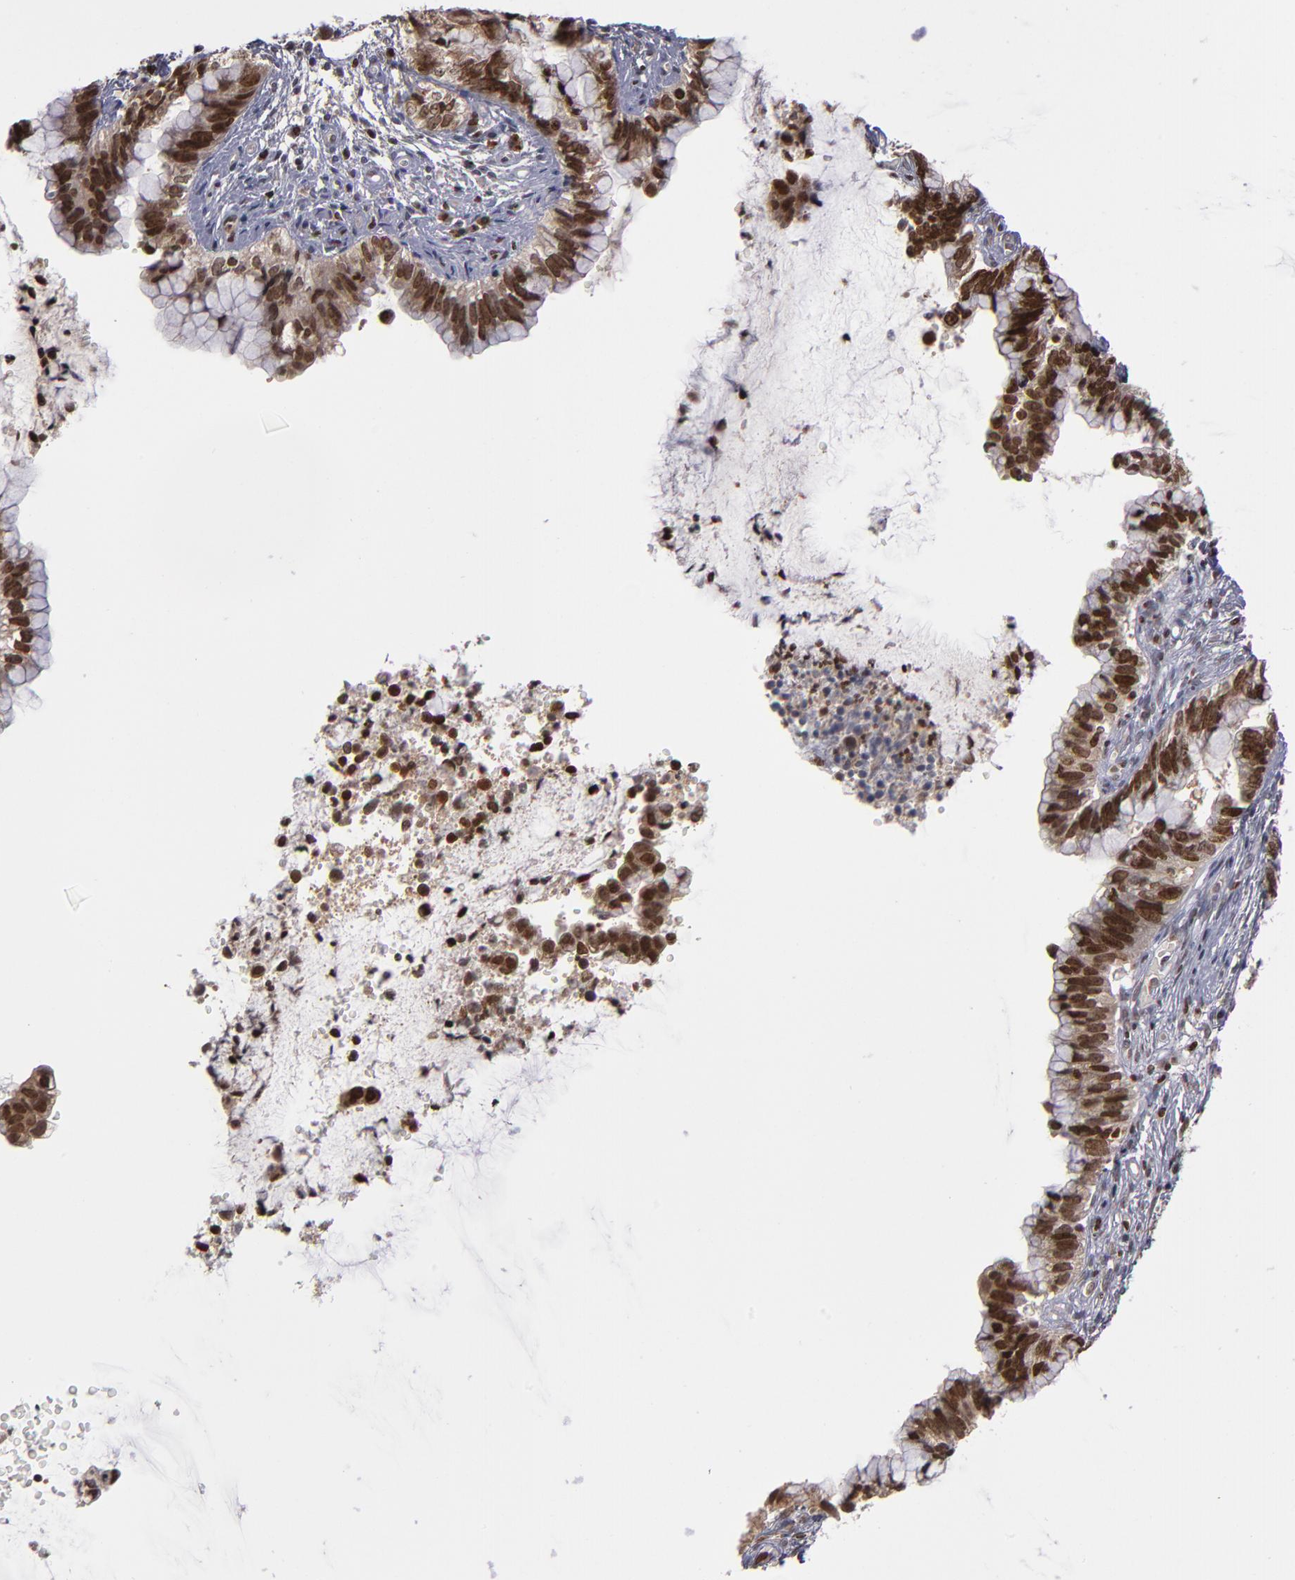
{"staining": {"intensity": "strong", "quantity": ">75%", "location": "nuclear"}, "tissue": "cervical cancer", "cell_type": "Tumor cells", "image_type": "cancer", "snomed": [{"axis": "morphology", "description": "Adenocarcinoma, NOS"}, {"axis": "topography", "description": "Cervix"}], "caption": "This is a photomicrograph of IHC staining of cervical cancer, which shows strong expression in the nuclear of tumor cells.", "gene": "KDM6A", "patient": {"sex": "female", "age": 44}}